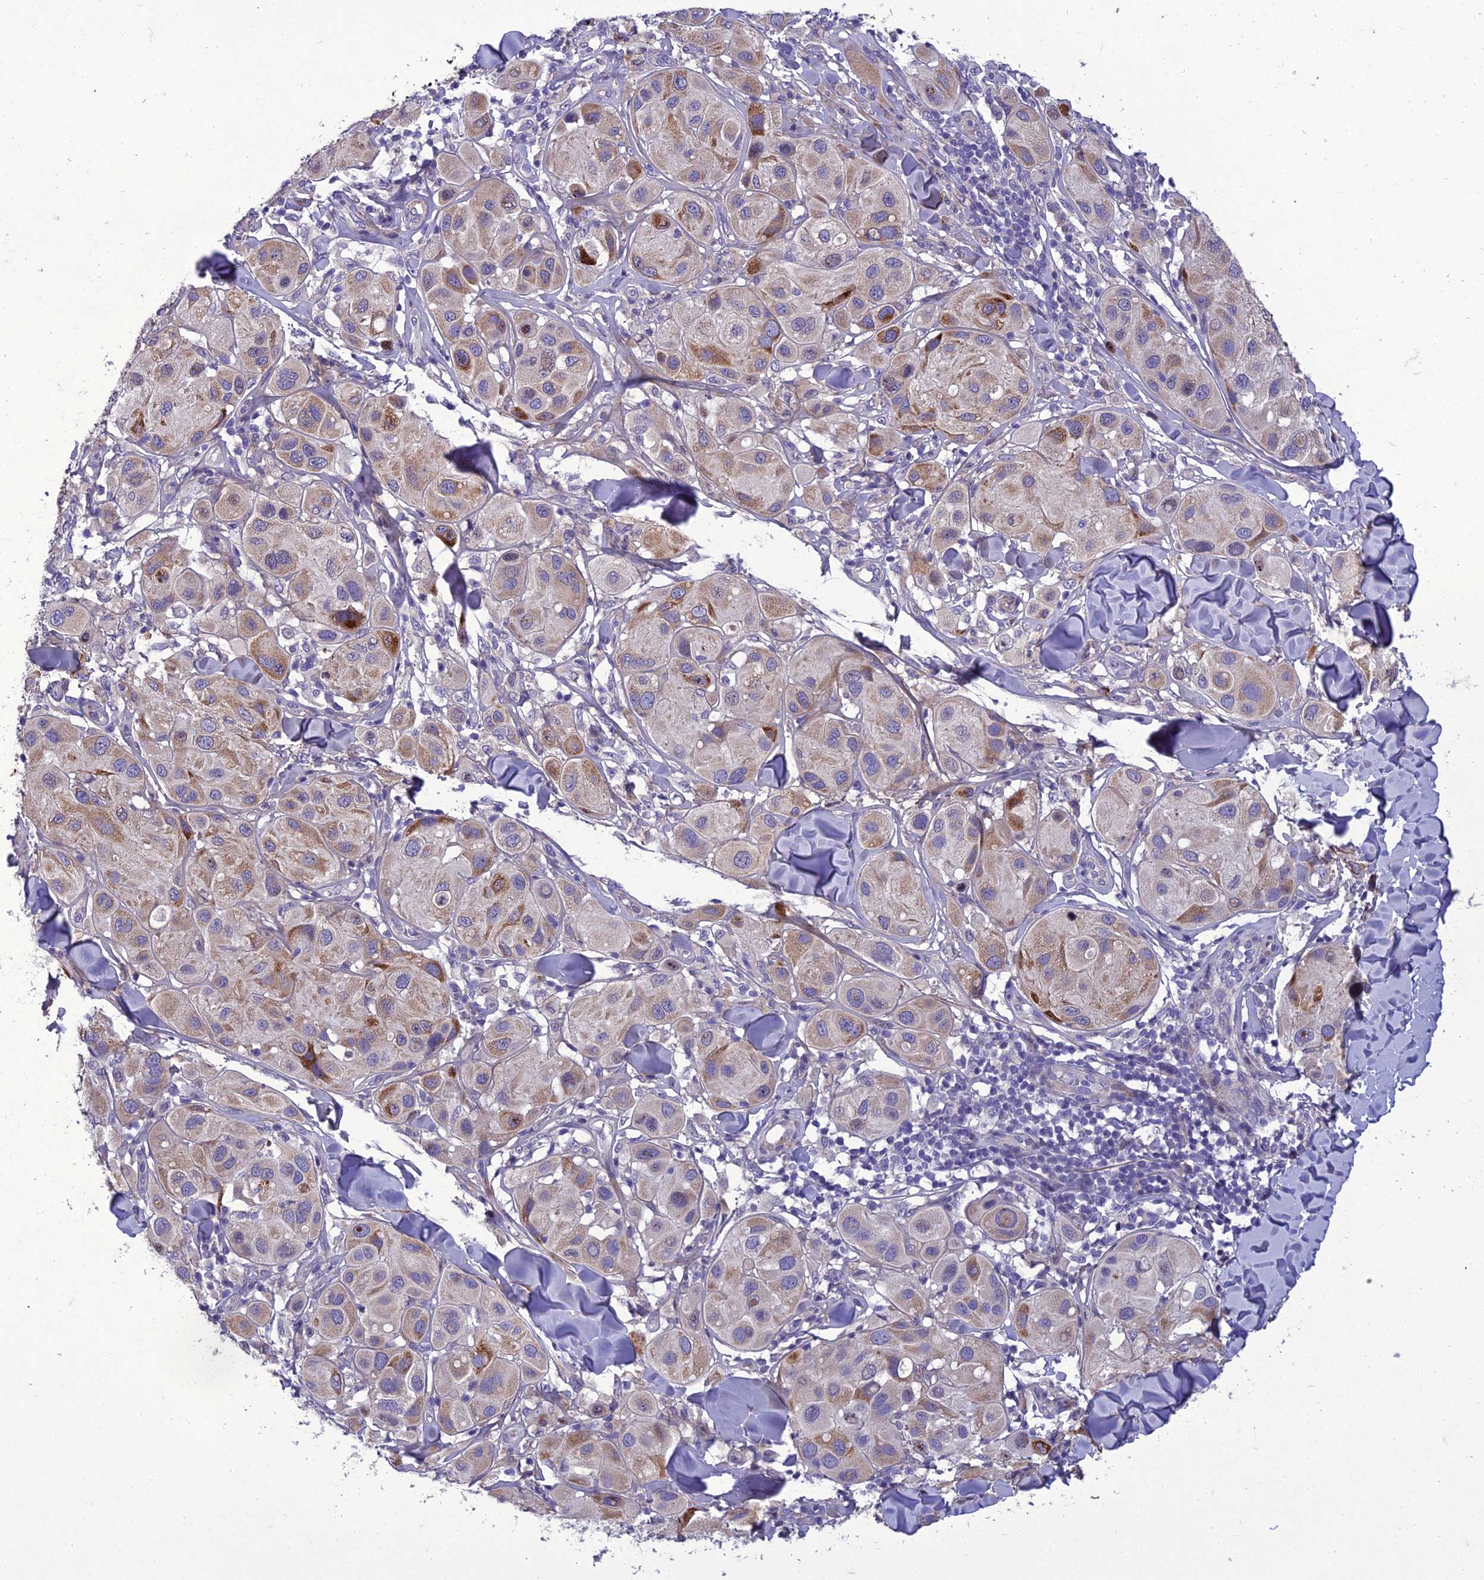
{"staining": {"intensity": "moderate", "quantity": ">75%", "location": "cytoplasmic/membranous"}, "tissue": "melanoma", "cell_type": "Tumor cells", "image_type": "cancer", "snomed": [{"axis": "morphology", "description": "Malignant melanoma, Metastatic site"}, {"axis": "topography", "description": "Skin"}], "caption": "Protein staining demonstrates moderate cytoplasmic/membranous staining in about >75% of tumor cells in melanoma.", "gene": "ADIPOR2", "patient": {"sex": "male", "age": 41}}